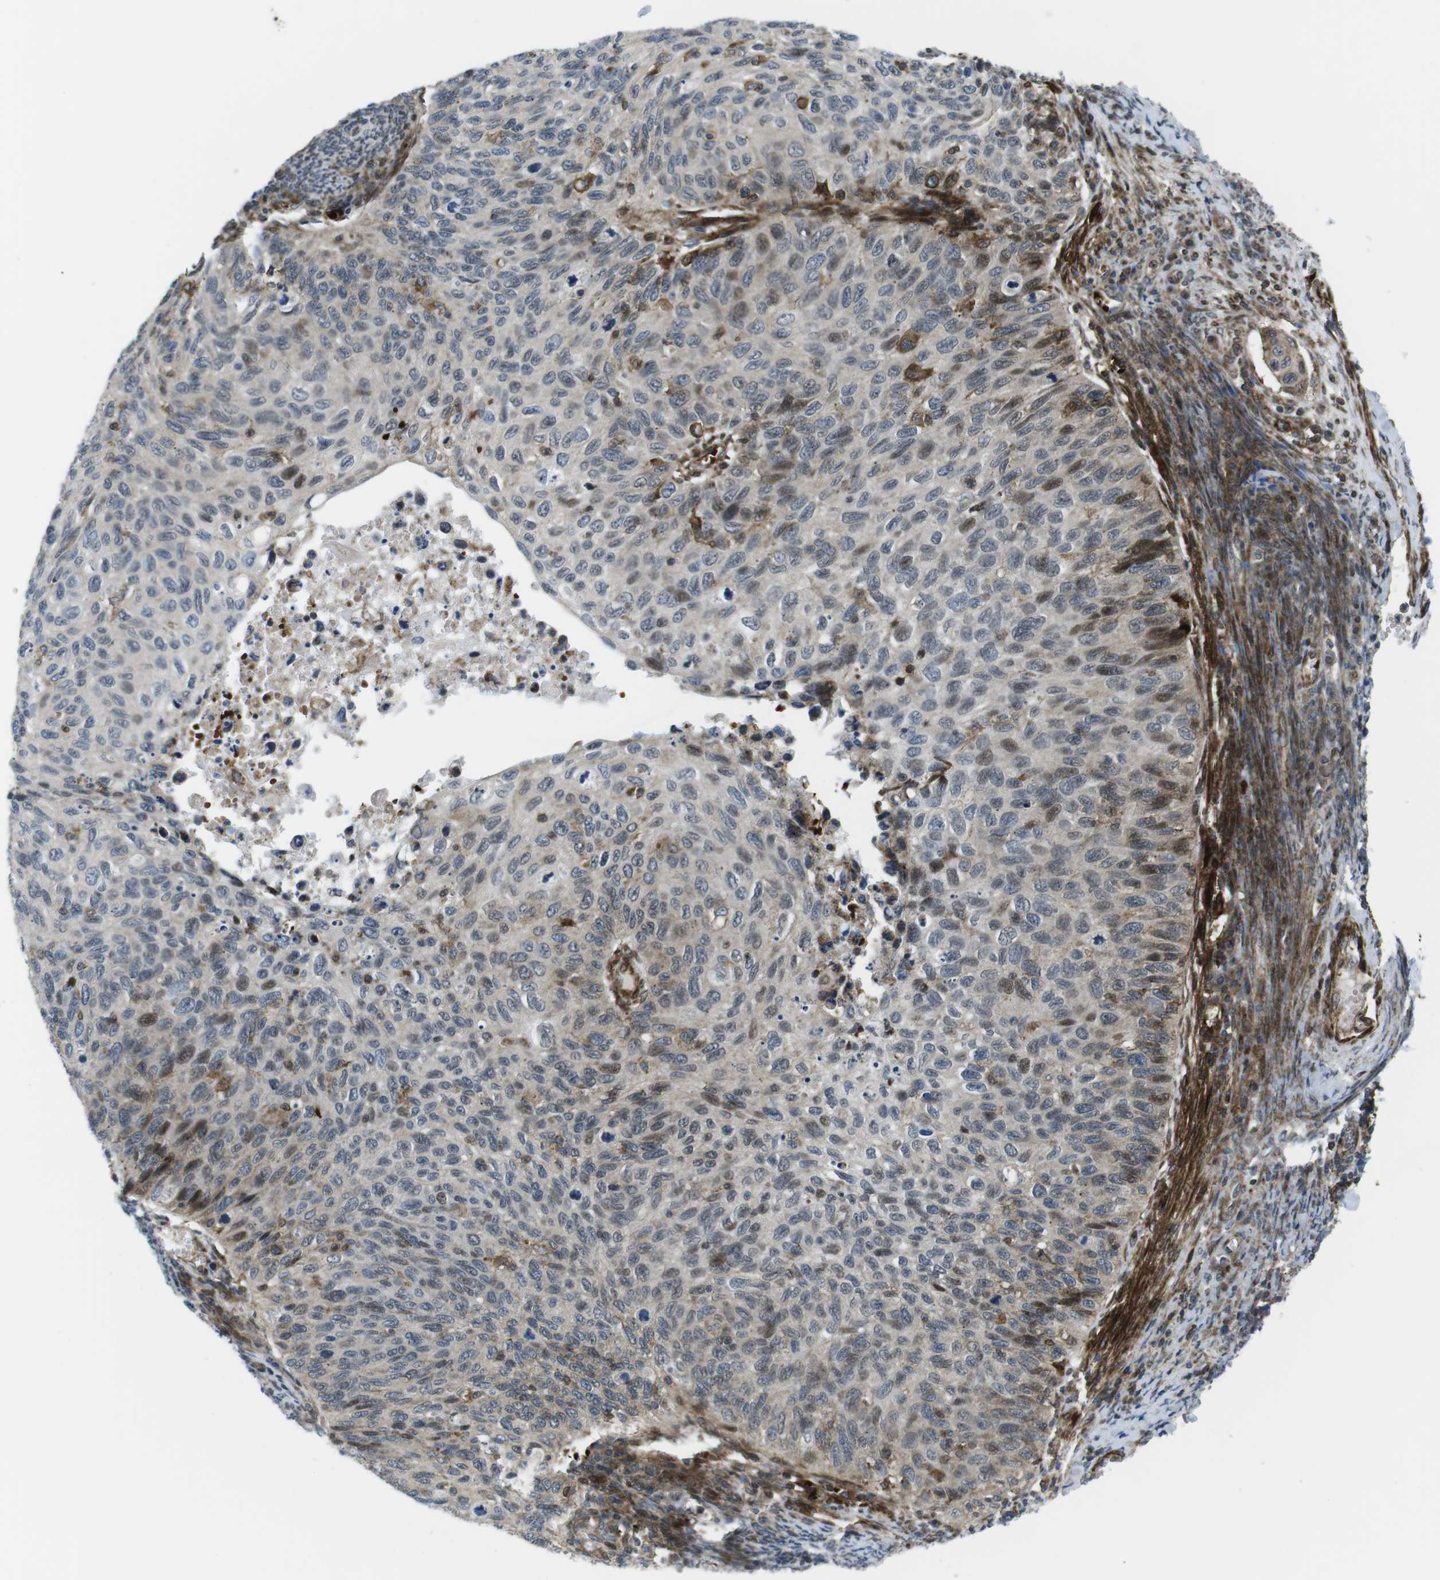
{"staining": {"intensity": "negative", "quantity": "none", "location": "none"}, "tissue": "cervical cancer", "cell_type": "Tumor cells", "image_type": "cancer", "snomed": [{"axis": "morphology", "description": "Squamous cell carcinoma, NOS"}, {"axis": "topography", "description": "Cervix"}], "caption": "Immunohistochemistry image of neoplastic tissue: human squamous cell carcinoma (cervical) stained with DAB demonstrates no significant protein staining in tumor cells.", "gene": "CUL7", "patient": {"sex": "female", "age": 70}}